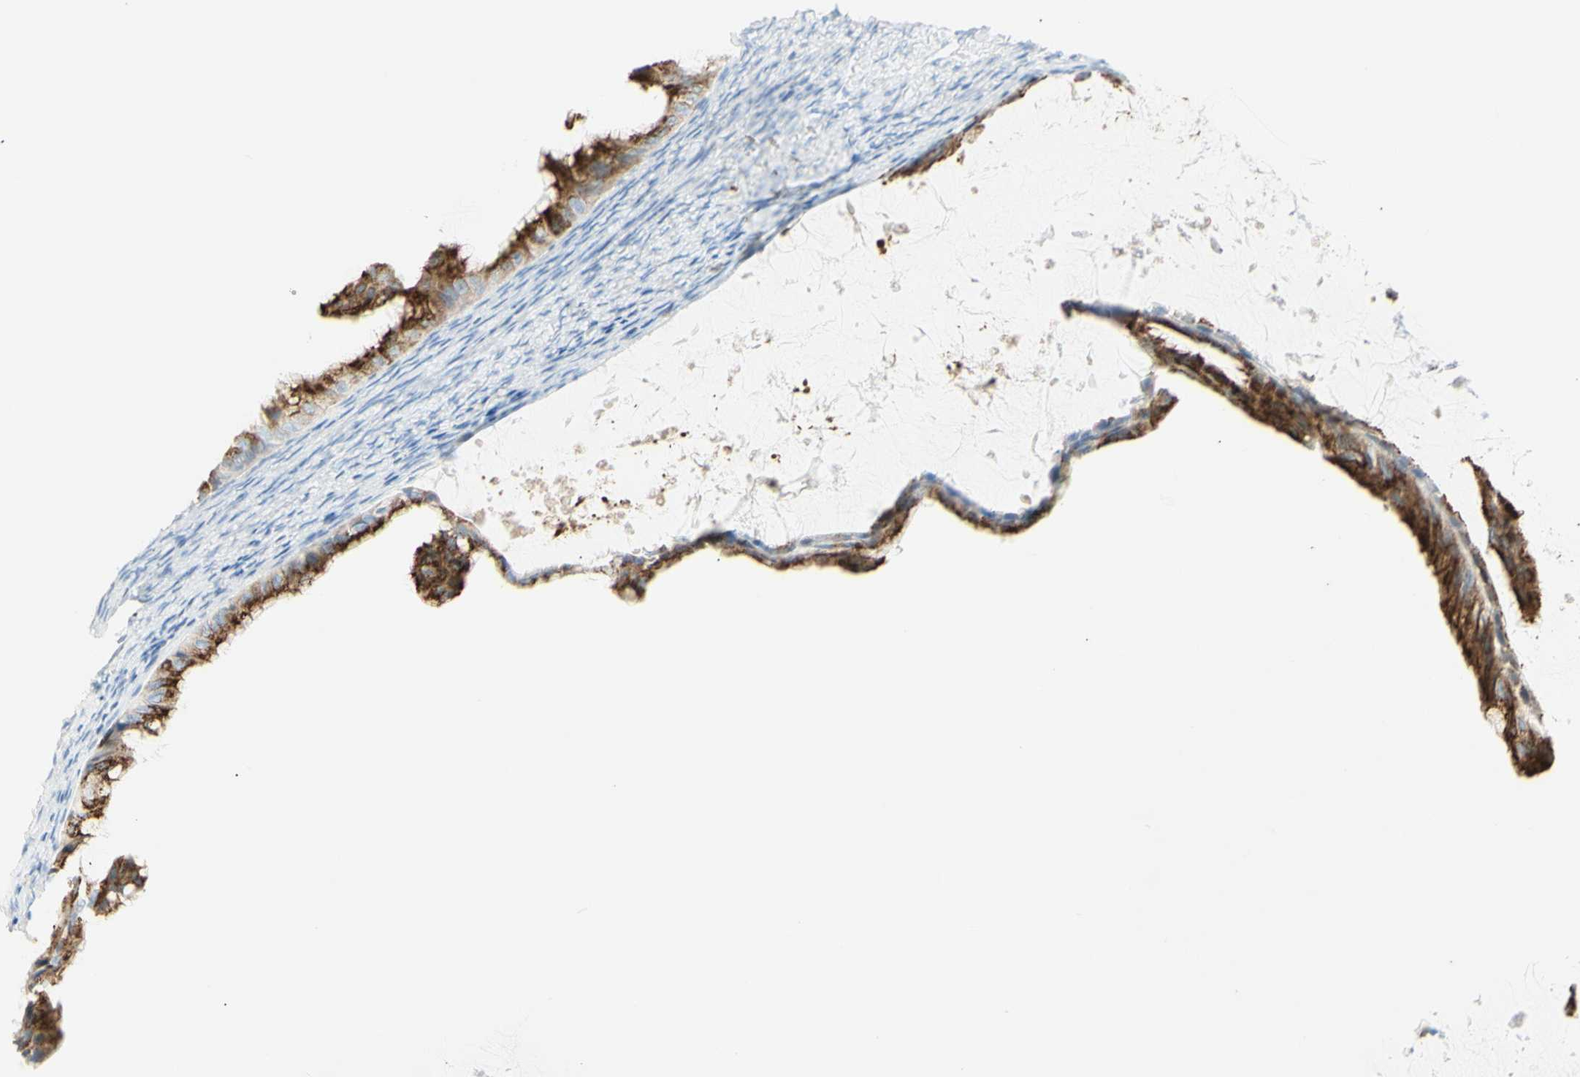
{"staining": {"intensity": "strong", "quantity": ">75%", "location": "cytoplasmic/membranous"}, "tissue": "ovarian cancer", "cell_type": "Tumor cells", "image_type": "cancer", "snomed": [{"axis": "morphology", "description": "Cystadenocarcinoma, mucinous, NOS"}, {"axis": "topography", "description": "Ovary"}], "caption": "Brown immunohistochemical staining in ovarian cancer shows strong cytoplasmic/membranous expression in approximately >75% of tumor cells. Immunohistochemistry stains the protein of interest in brown and the nuclei are stained blue.", "gene": "LETM1", "patient": {"sex": "female", "age": 61}}